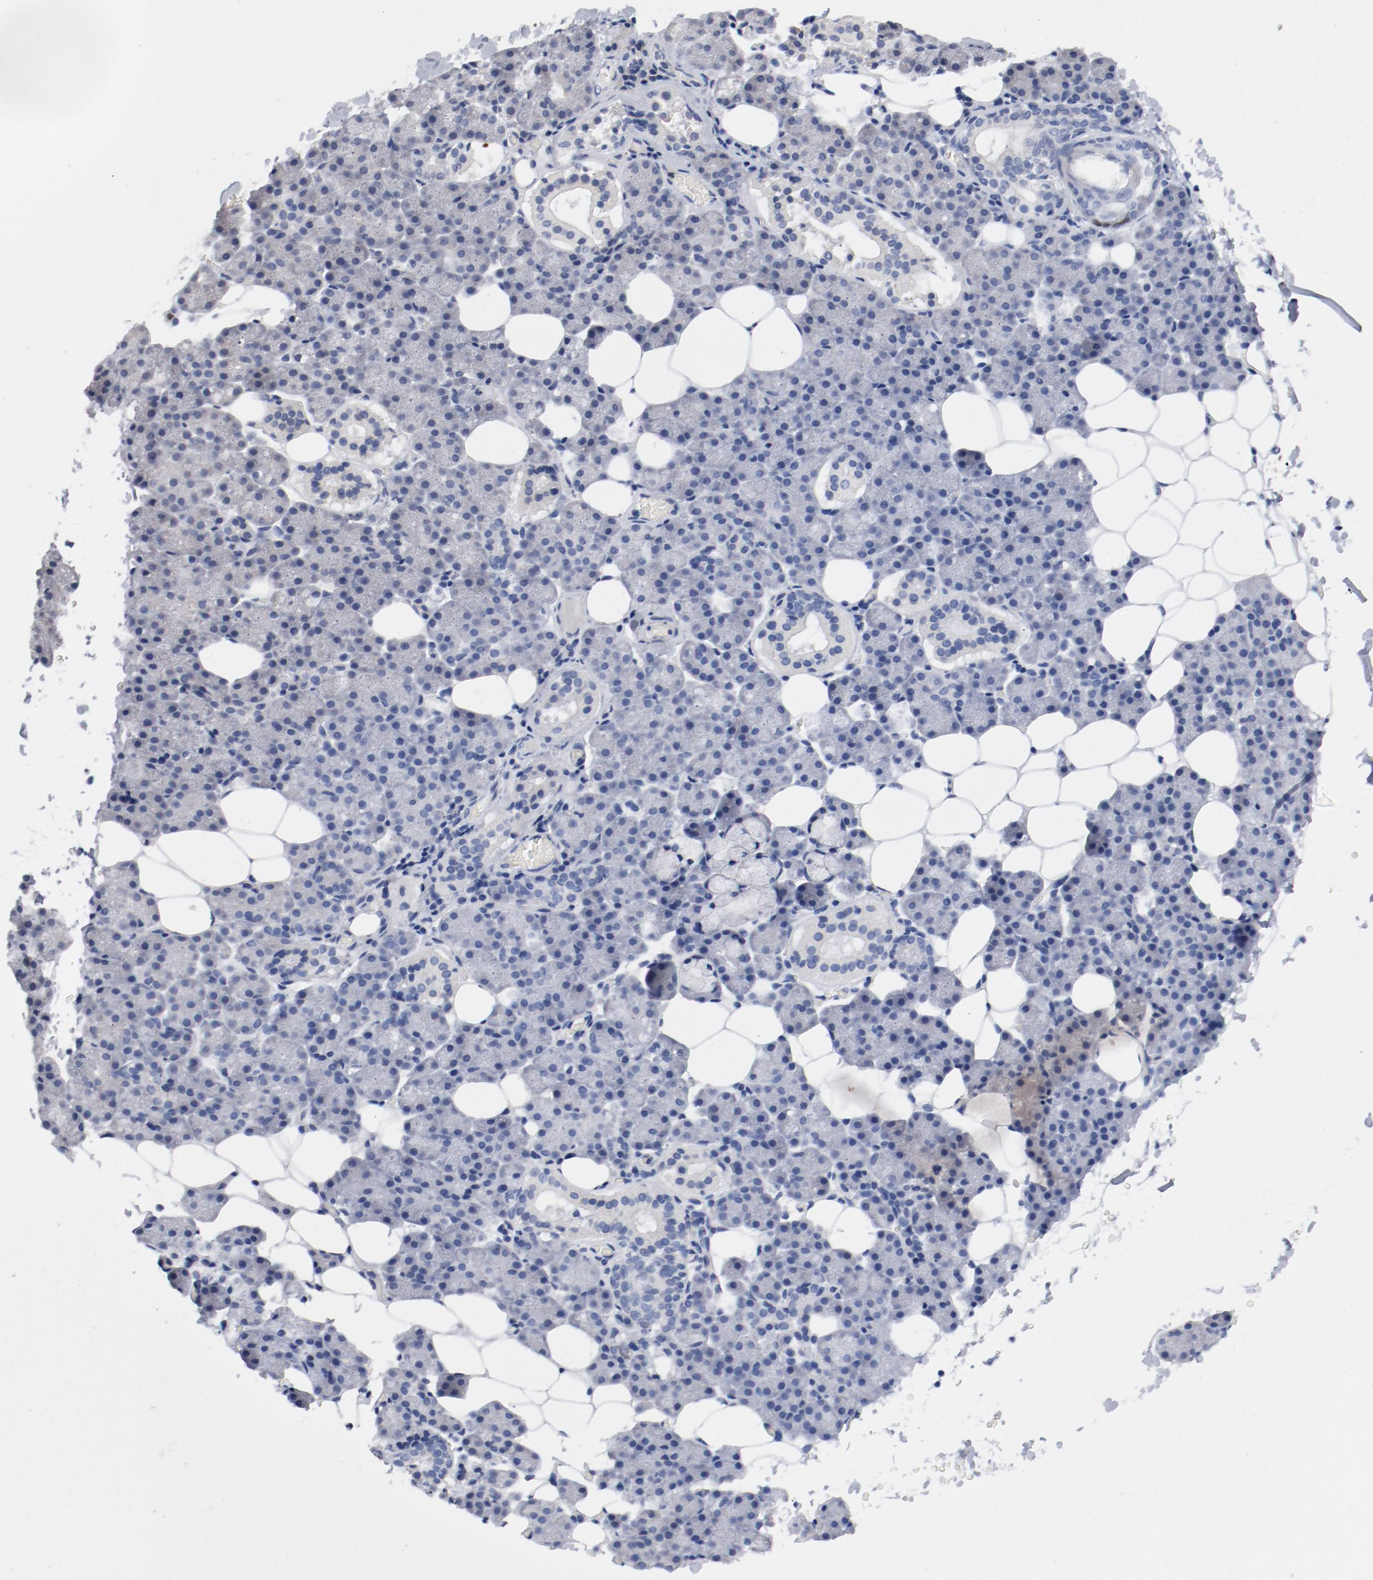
{"staining": {"intensity": "negative", "quantity": "none", "location": "none"}, "tissue": "salivary gland", "cell_type": "Glandular cells", "image_type": "normal", "snomed": [{"axis": "morphology", "description": "Normal tissue, NOS"}, {"axis": "topography", "description": "Lymph node"}, {"axis": "topography", "description": "Salivary gland"}], "caption": "High magnification brightfield microscopy of benign salivary gland stained with DAB (brown) and counterstained with hematoxylin (blue): glandular cells show no significant positivity.", "gene": "BIRC5", "patient": {"sex": "male", "age": 8}}